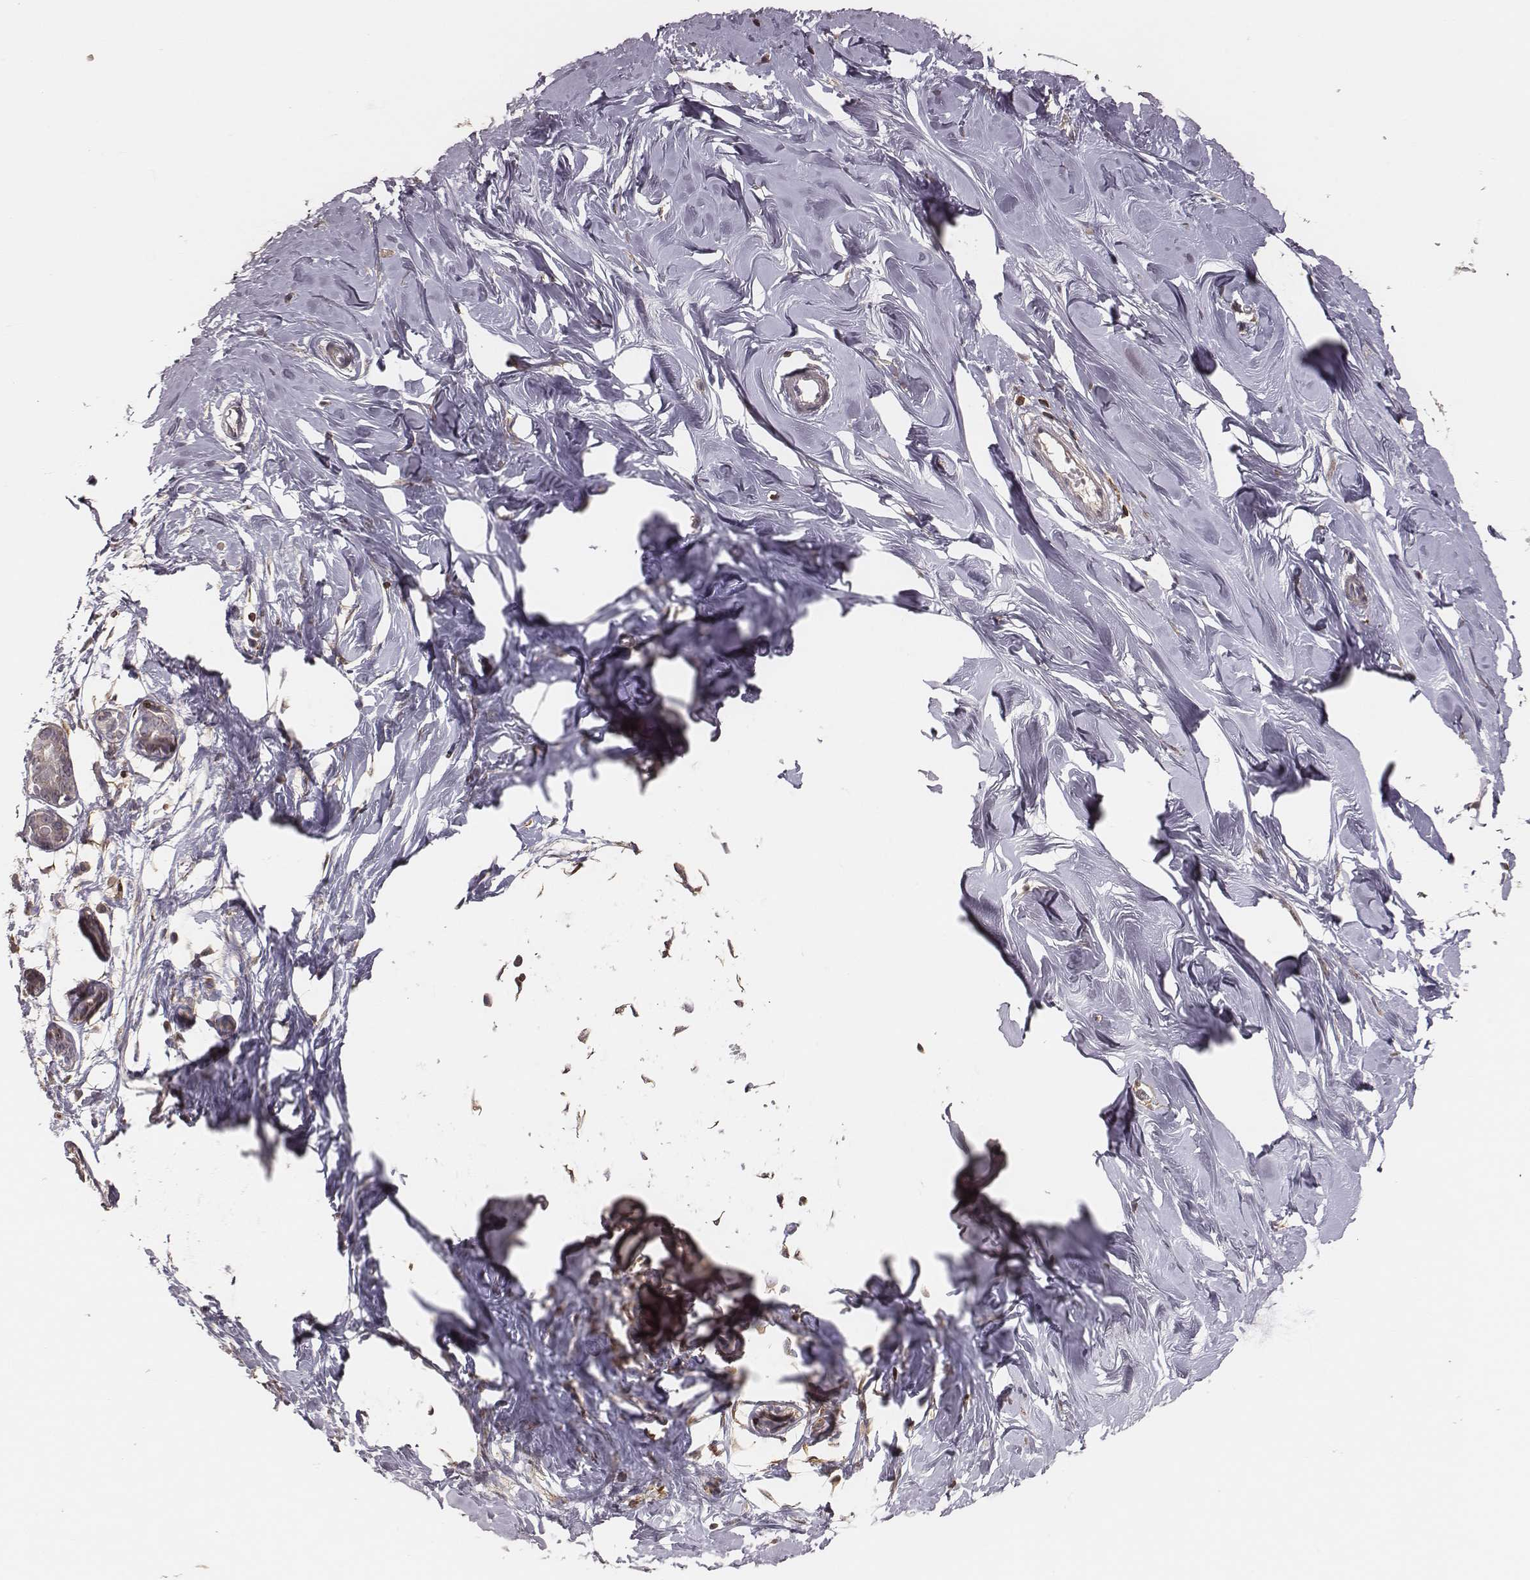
{"staining": {"intensity": "negative", "quantity": "none", "location": "none"}, "tissue": "breast", "cell_type": "Adipocytes", "image_type": "normal", "snomed": [{"axis": "morphology", "description": "Normal tissue, NOS"}, {"axis": "topography", "description": "Breast"}], "caption": "A high-resolution micrograph shows immunohistochemistry (IHC) staining of normal breast, which displays no significant expression in adipocytes. Brightfield microscopy of immunohistochemistry stained with DAB (3,3'-diaminobenzidine) (brown) and hematoxylin (blue), captured at high magnification.", "gene": "PILRA", "patient": {"sex": "female", "age": 27}}